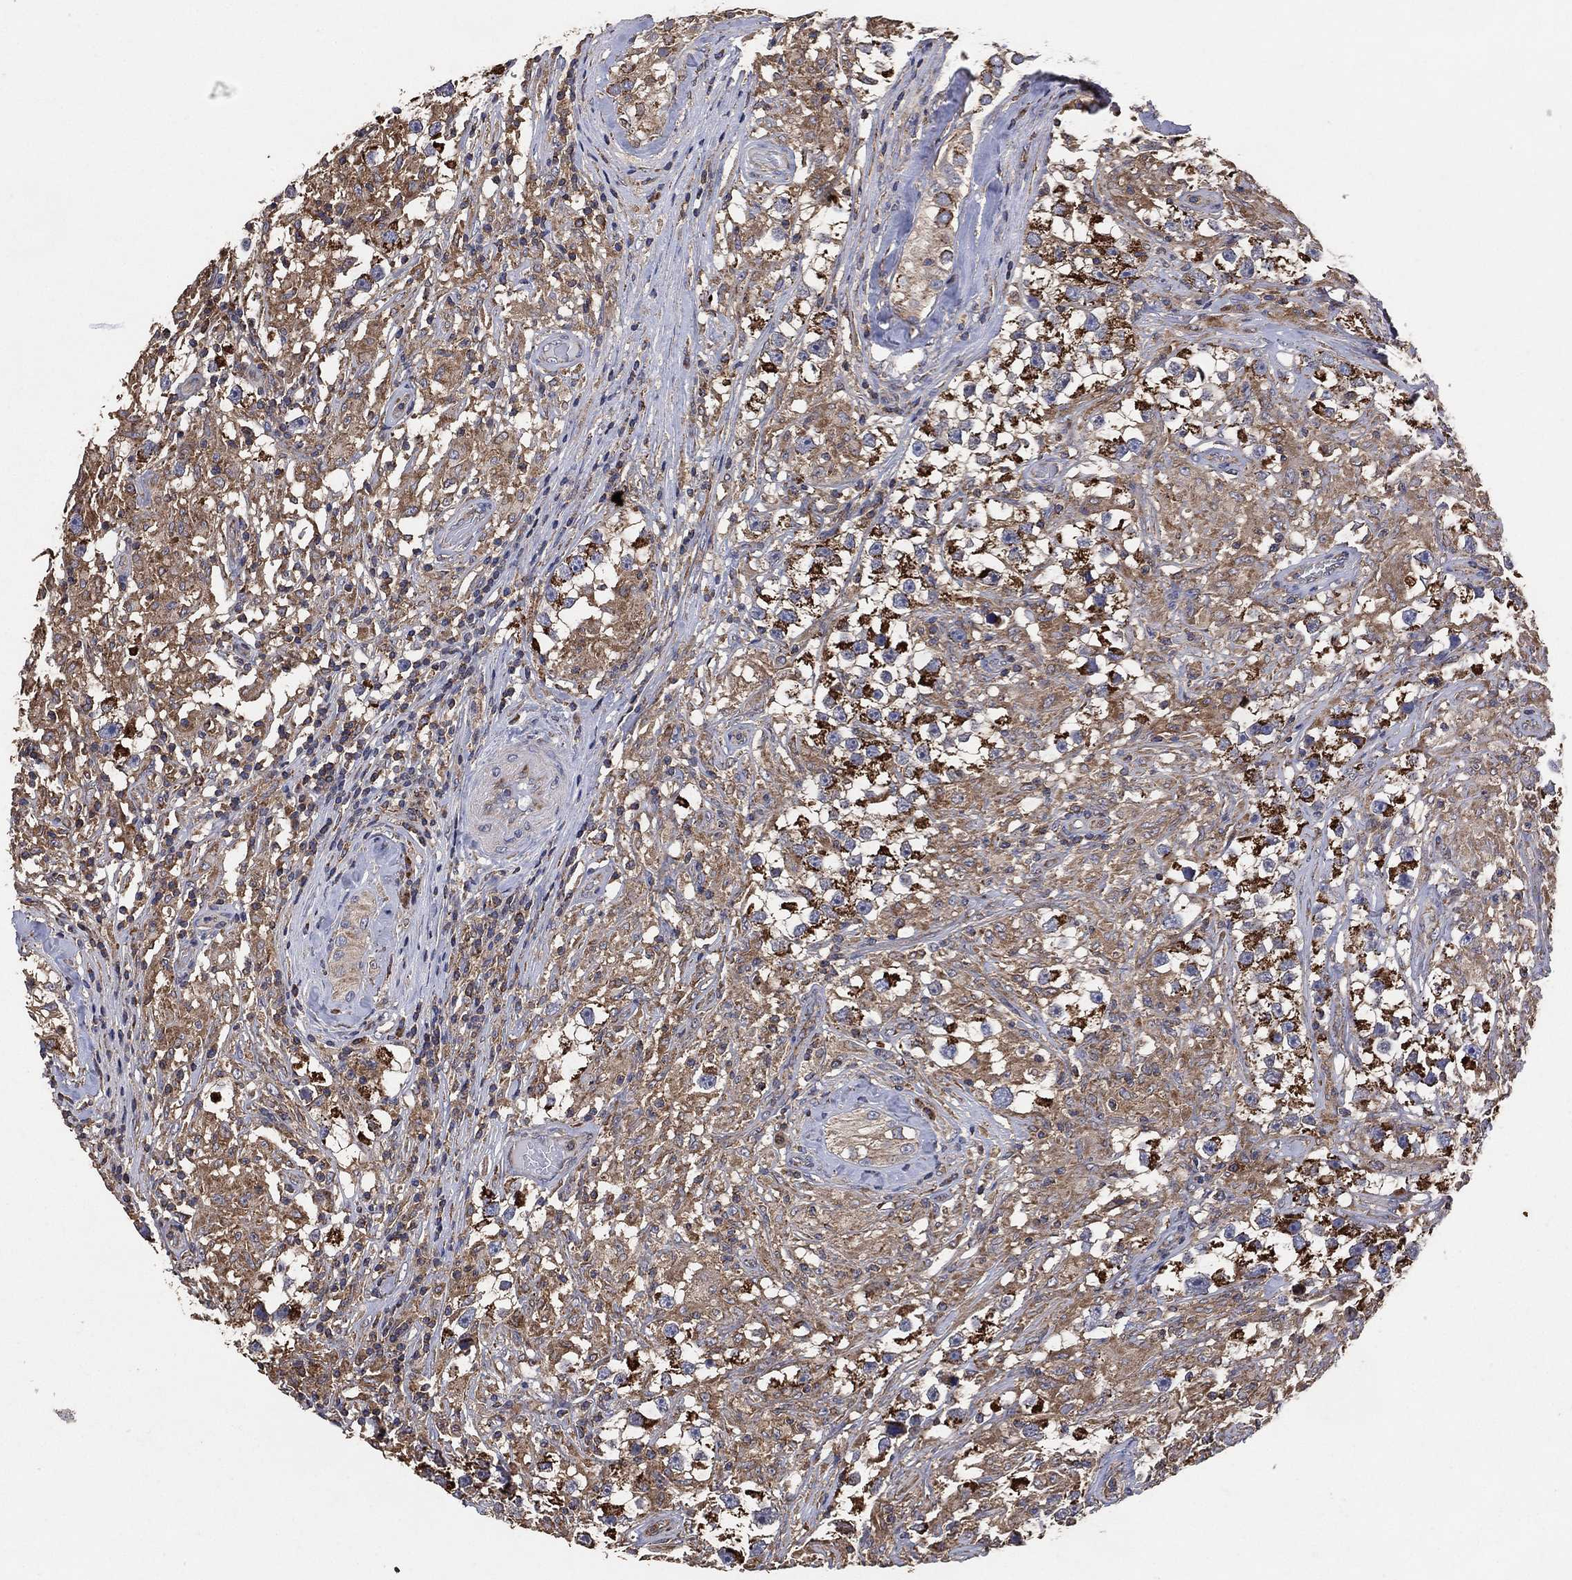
{"staining": {"intensity": "strong", "quantity": "<25%", "location": "cytoplasmic/membranous"}, "tissue": "testis cancer", "cell_type": "Tumor cells", "image_type": "cancer", "snomed": [{"axis": "morphology", "description": "Seminoma, NOS"}, {"axis": "topography", "description": "Testis"}], "caption": "Strong cytoplasmic/membranous expression for a protein is identified in approximately <25% of tumor cells of testis cancer using immunohistochemistry (IHC).", "gene": "LIMD1", "patient": {"sex": "male", "age": 46}}